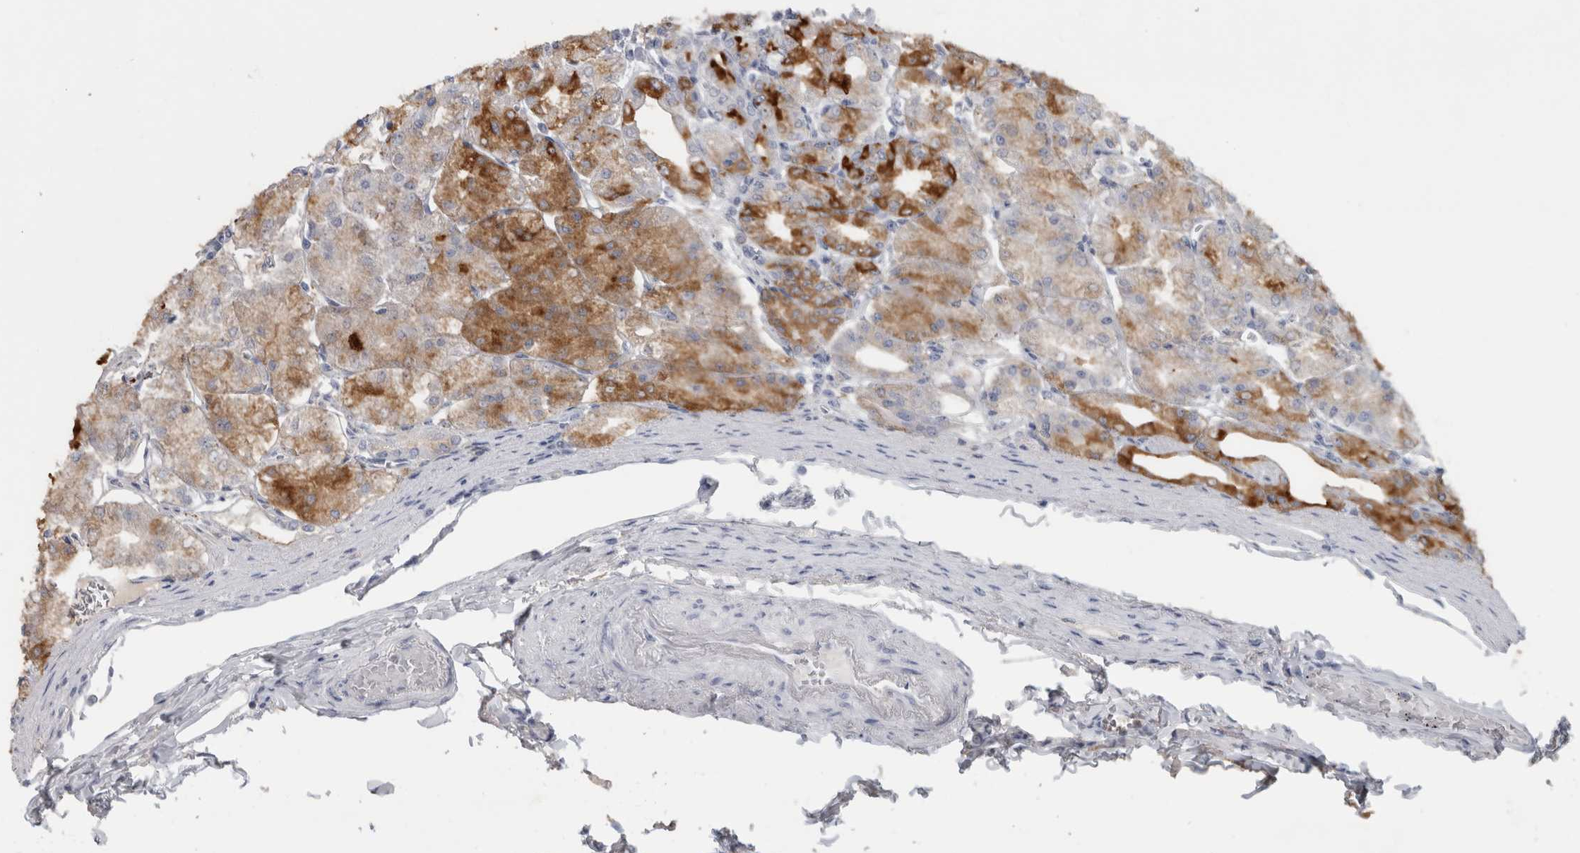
{"staining": {"intensity": "moderate", "quantity": "<25%", "location": "cytoplasmic/membranous"}, "tissue": "stomach", "cell_type": "Glandular cells", "image_type": "normal", "snomed": [{"axis": "morphology", "description": "Normal tissue, NOS"}, {"axis": "topography", "description": "Stomach, lower"}], "caption": "Moderate cytoplasmic/membranous protein staining is present in about <25% of glandular cells in stomach. (Stains: DAB (3,3'-diaminobenzidine) in brown, nuclei in blue, Microscopy: brightfield microscopy at high magnification).", "gene": "ADAM2", "patient": {"sex": "male", "age": 71}}